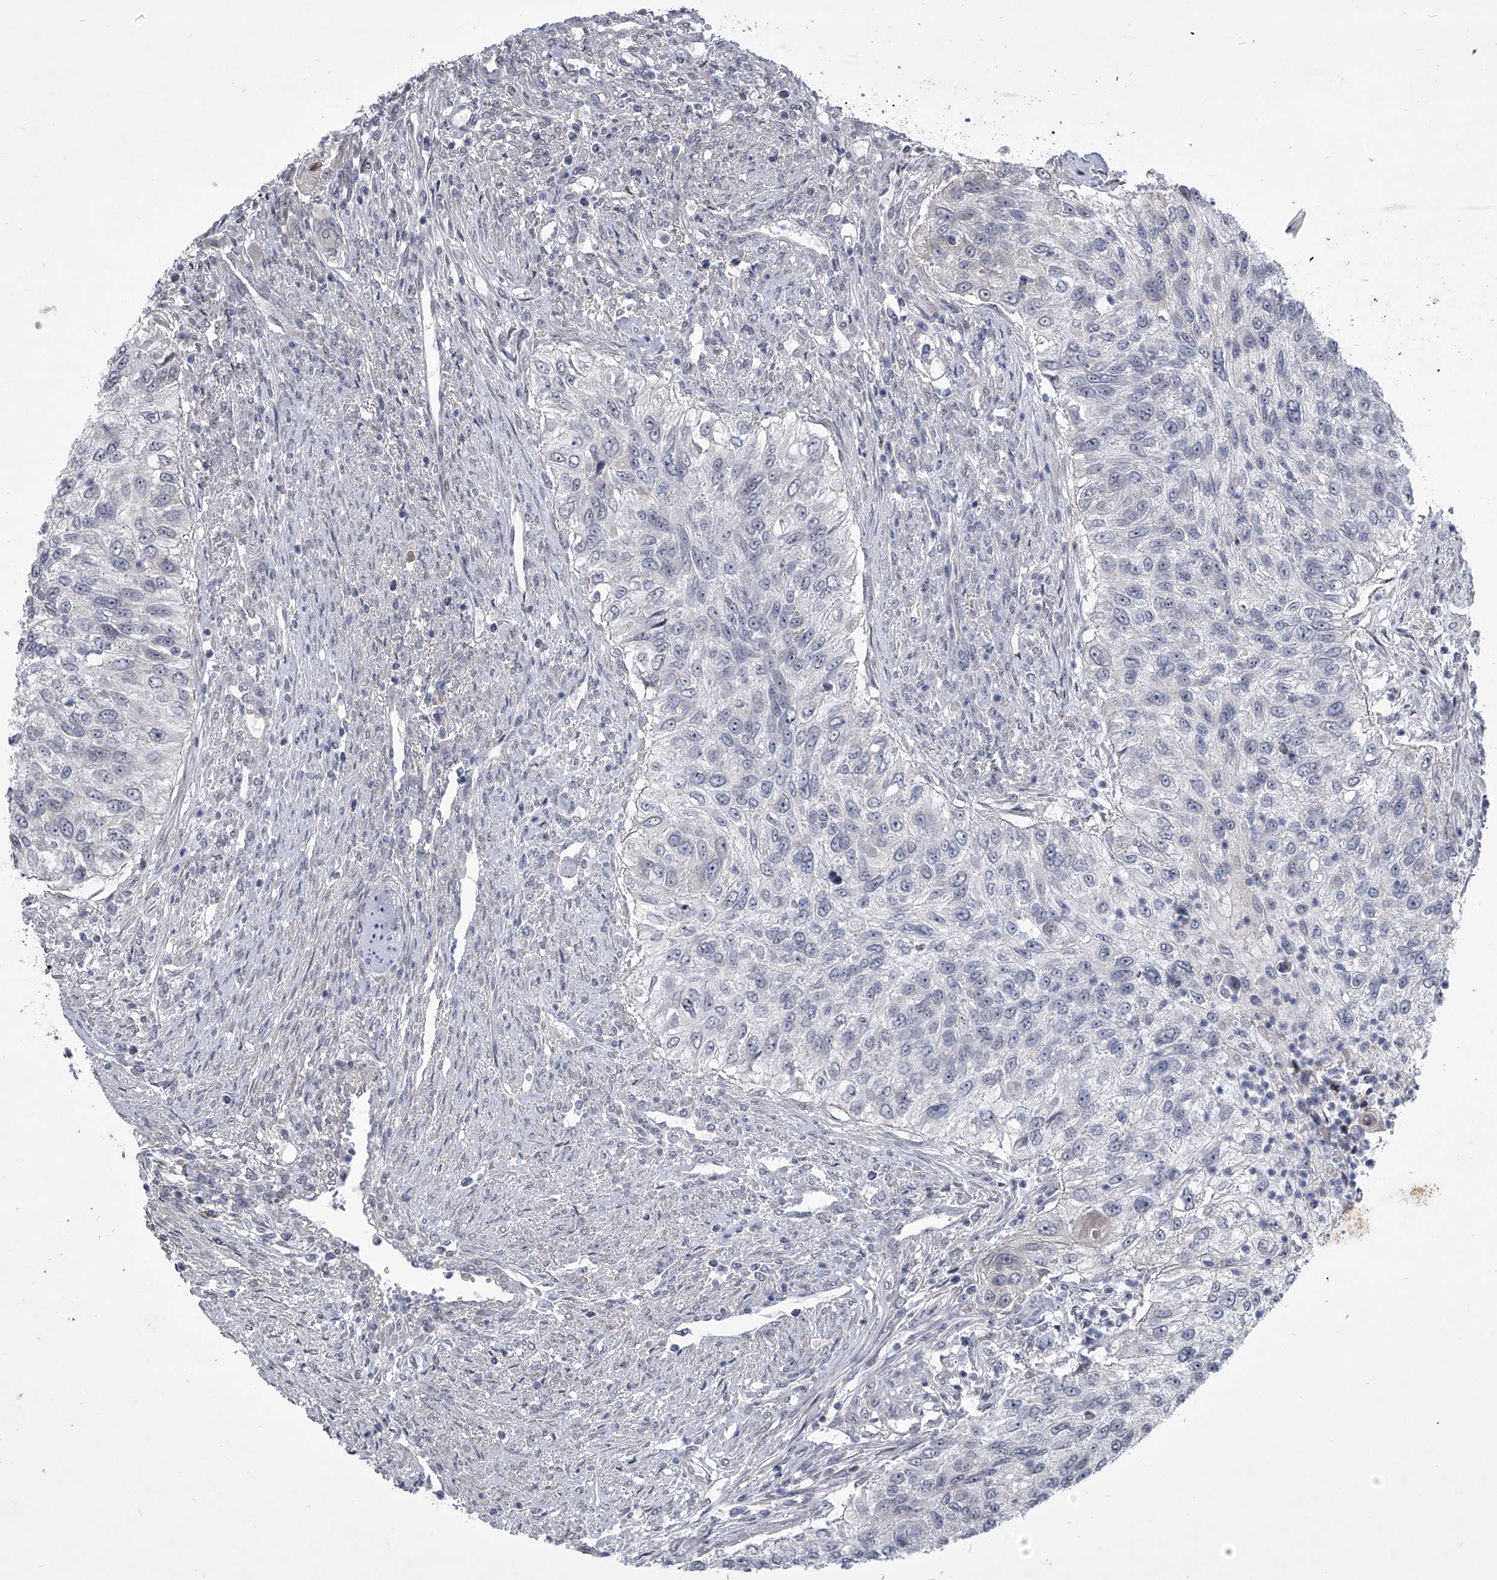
{"staining": {"intensity": "negative", "quantity": "none", "location": "none"}, "tissue": "urothelial cancer", "cell_type": "Tumor cells", "image_type": "cancer", "snomed": [{"axis": "morphology", "description": "Urothelial carcinoma, High grade"}, {"axis": "topography", "description": "Urinary bladder"}], "caption": "This is an immunohistochemistry (IHC) histopathology image of human high-grade urothelial carcinoma. There is no staining in tumor cells.", "gene": "HEATR6", "patient": {"sex": "female", "age": 60}}